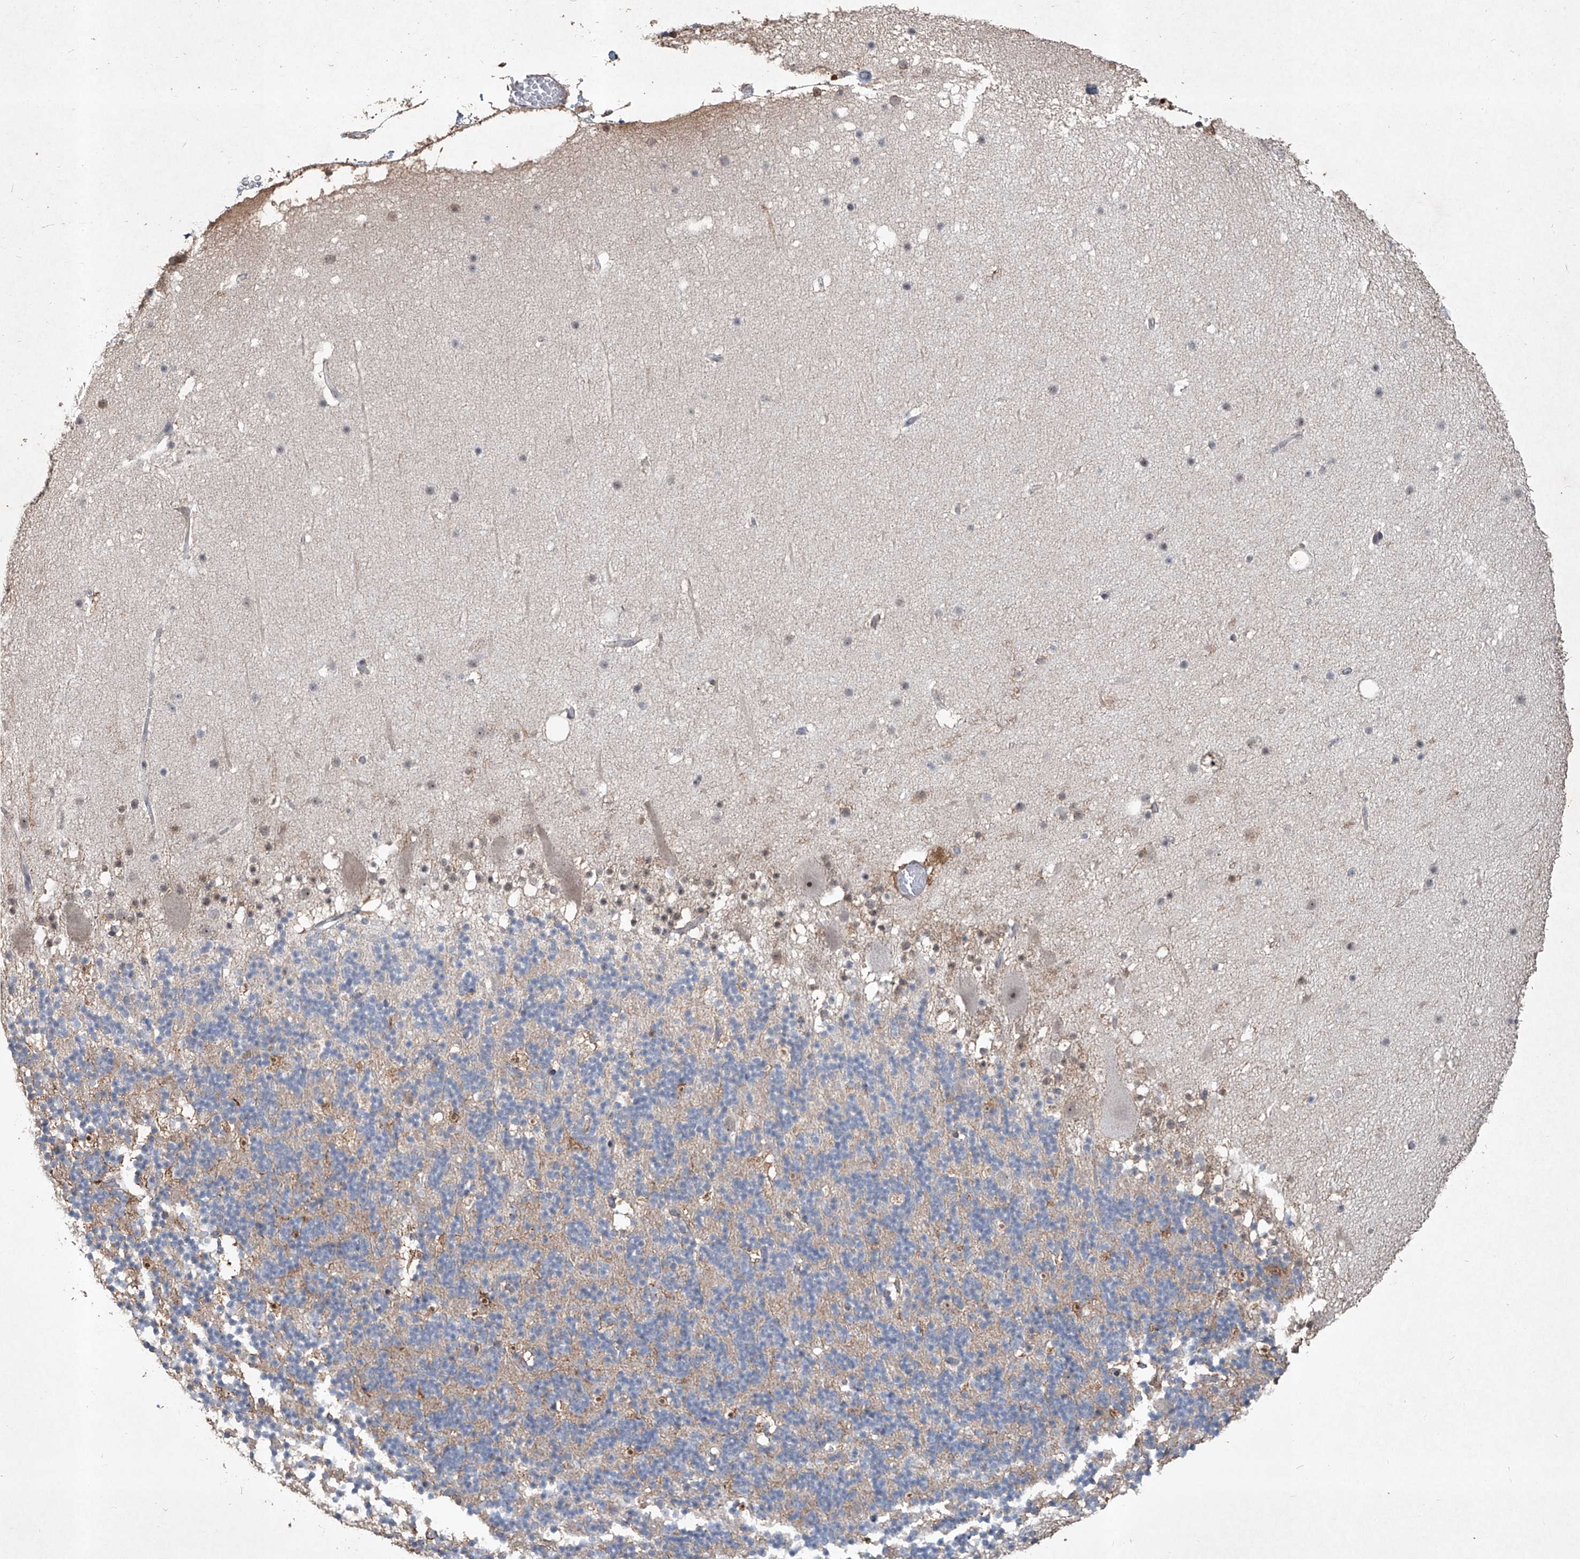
{"staining": {"intensity": "negative", "quantity": "none", "location": "none"}, "tissue": "cerebellum", "cell_type": "Cells in granular layer", "image_type": "normal", "snomed": [{"axis": "morphology", "description": "Normal tissue, NOS"}, {"axis": "topography", "description": "Cerebellum"}], "caption": "Cells in granular layer show no significant expression in normal cerebellum.", "gene": "ZBTB48", "patient": {"sex": "male", "age": 57}}